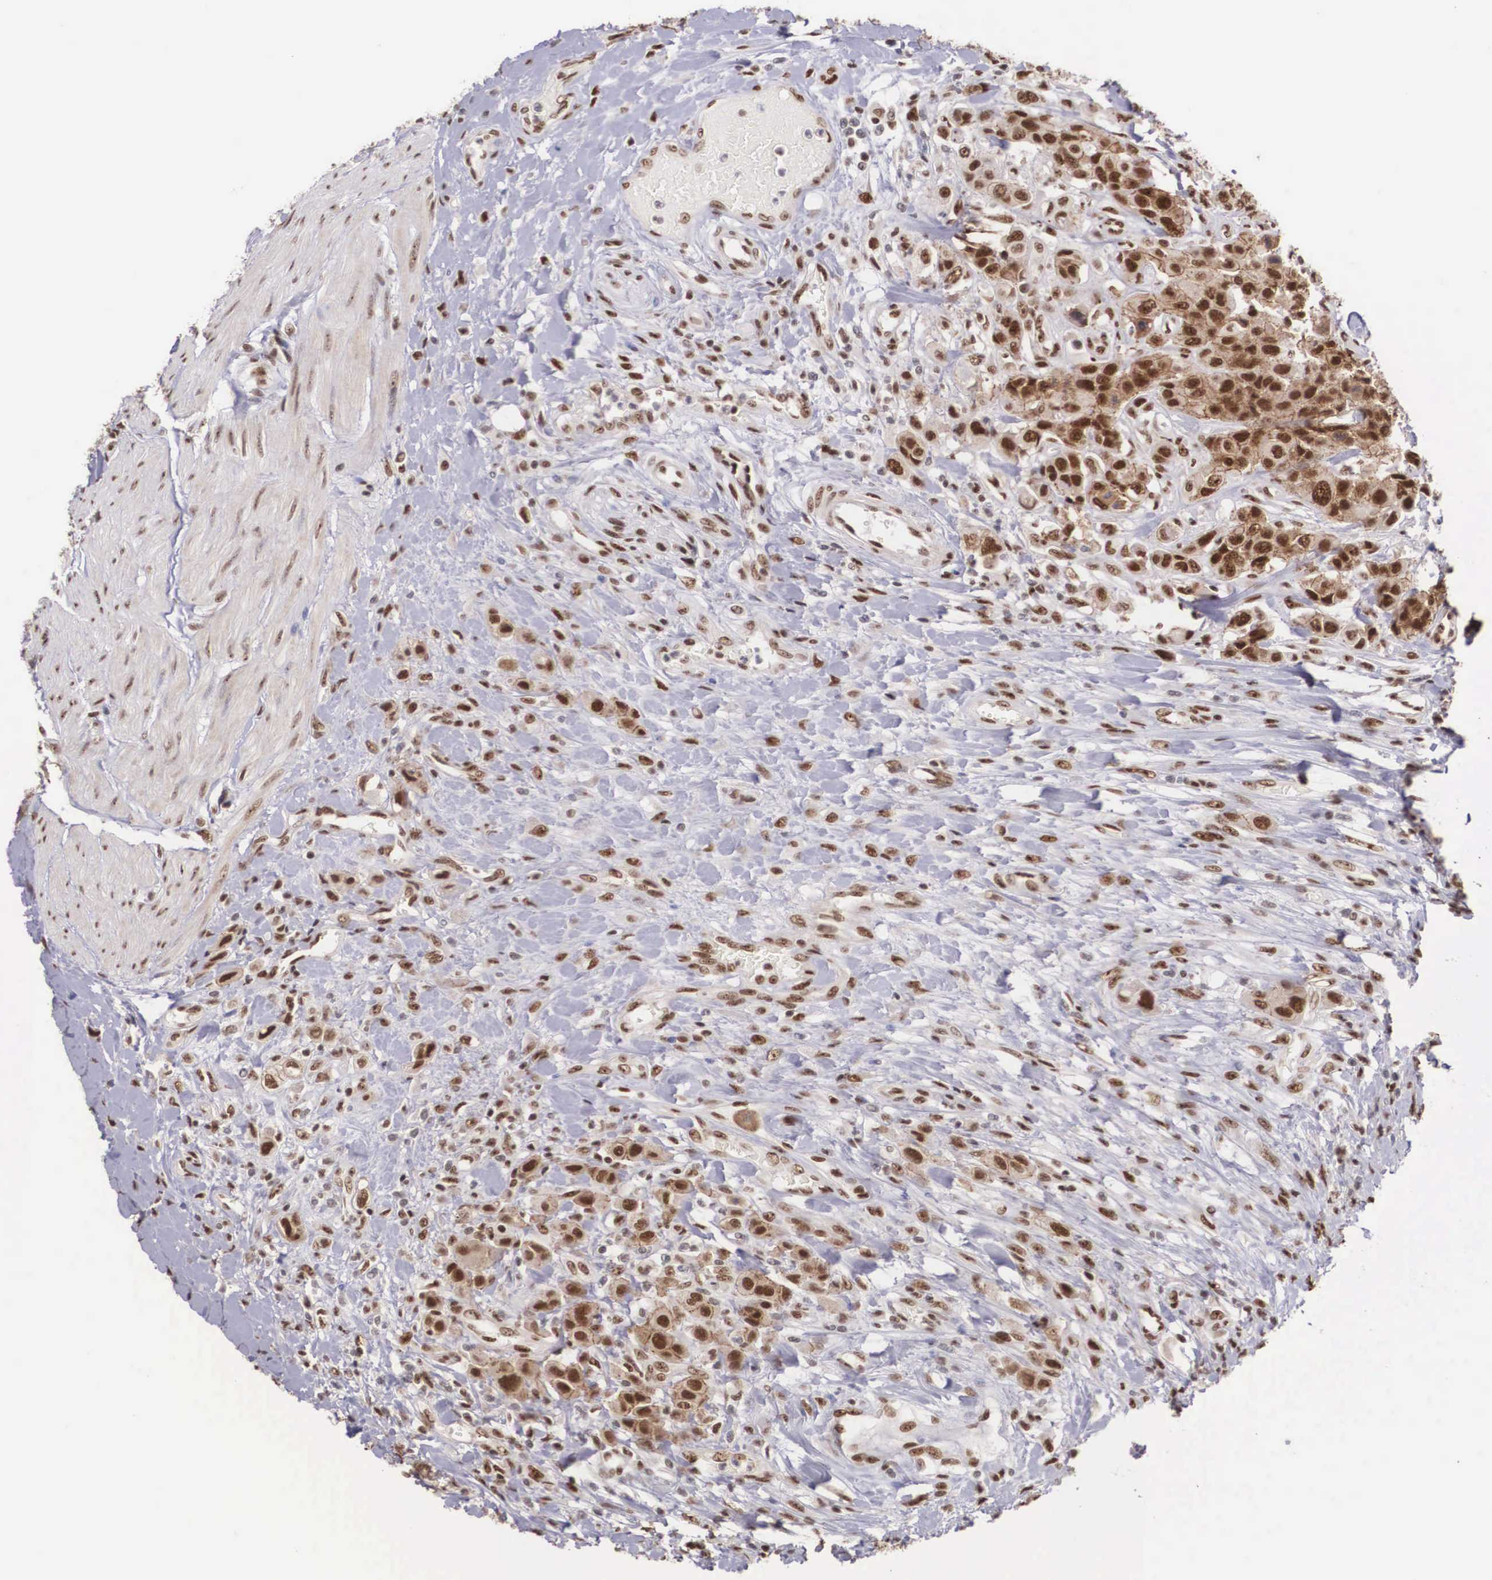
{"staining": {"intensity": "strong", "quantity": ">75%", "location": "cytoplasmic/membranous,nuclear"}, "tissue": "urothelial cancer", "cell_type": "Tumor cells", "image_type": "cancer", "snomed": [{"axis": "morphology", "description": "Urothelial carcinoma, High grade"}, {"axis": "topography", "description": "Urinary bladder"}], "caption": "This micrograph shows immunohistochemistry (IHC) staining of human urothelial carcinoma (high-grade), with high strong cytoplasmic/membranous and nuclear positivity in approximately >75% of tumor cells.", "gene": "POLR2F", "patient": {"sex": "male", "age": 50}}